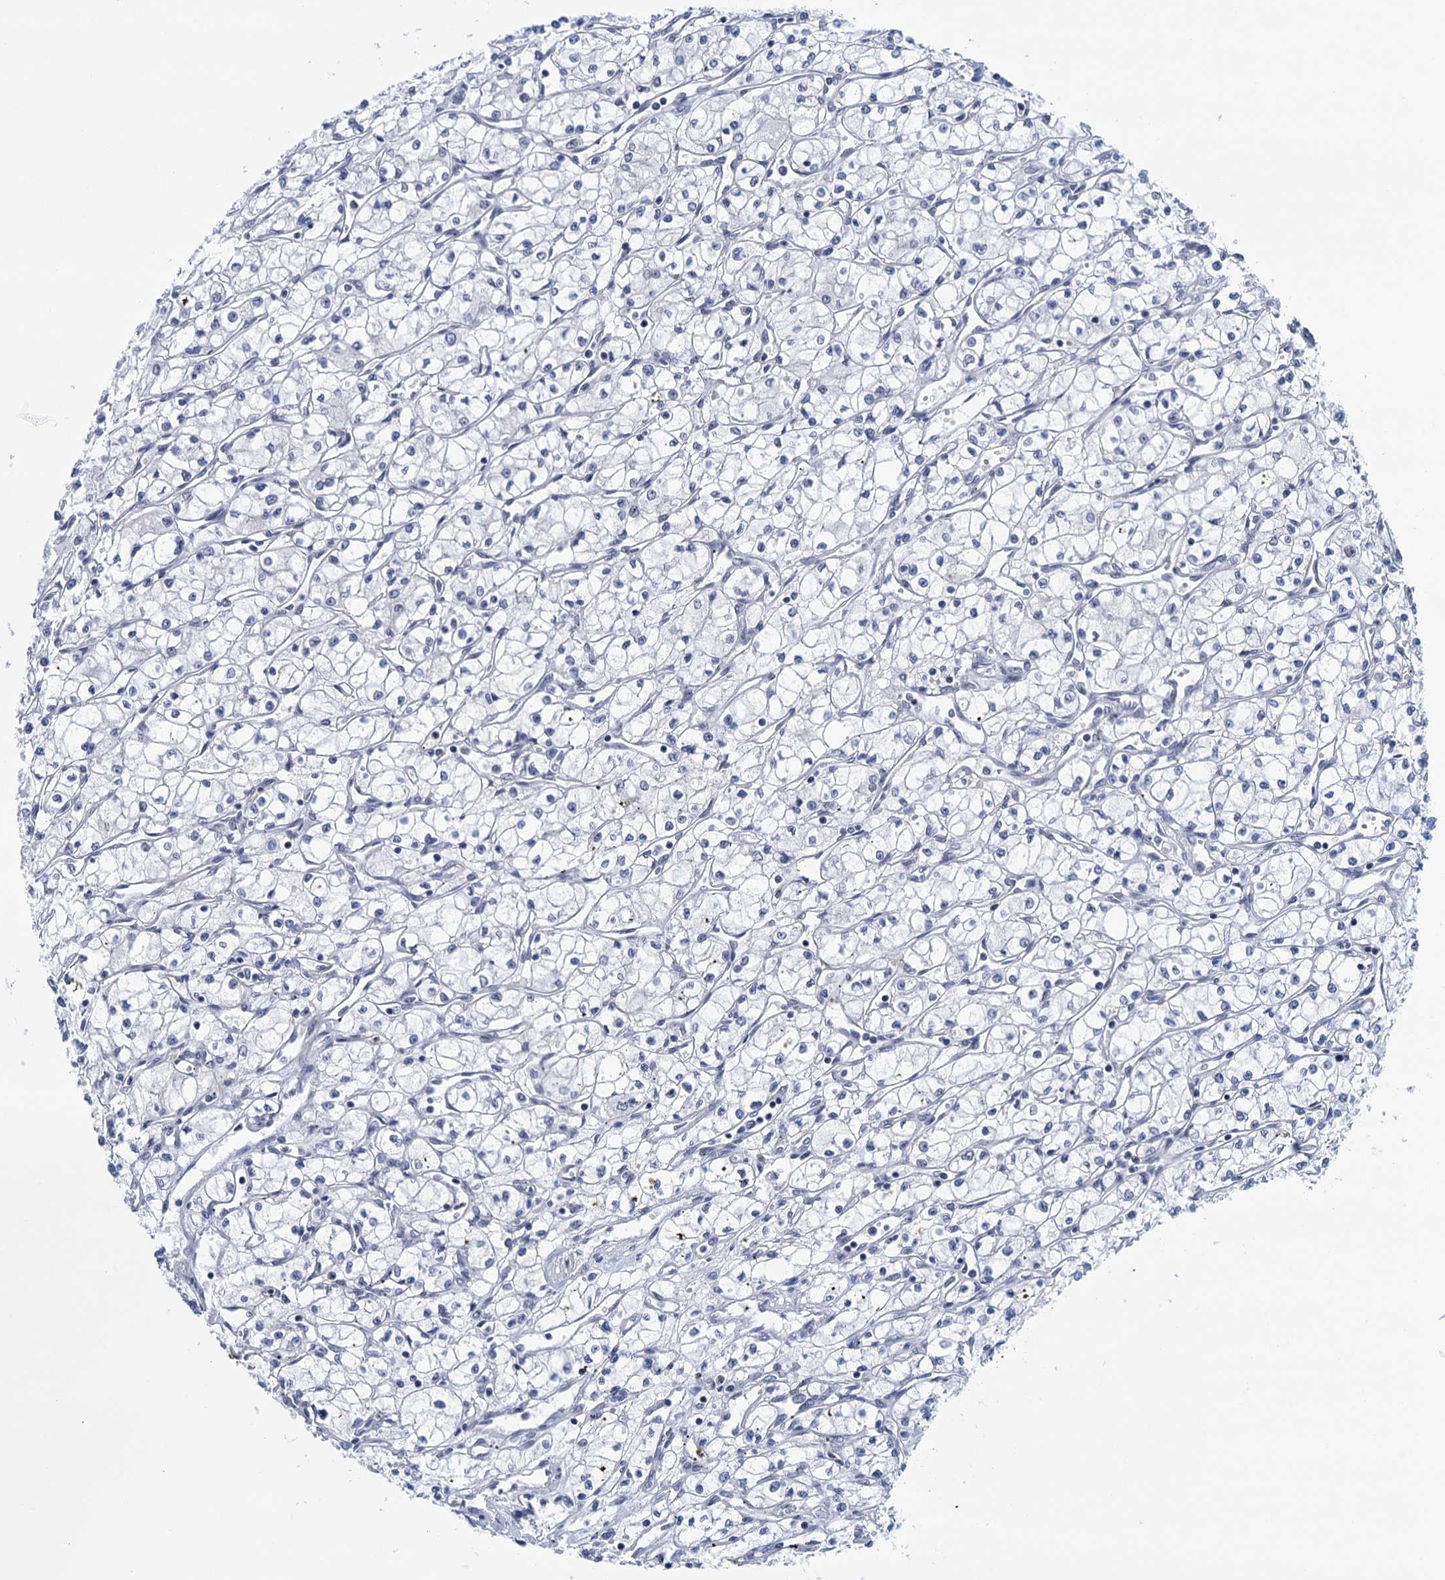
{"staining": {"intensity": "negative", "quantity": "none", "location": "none"}, "tissue": "renal cancer", "cell_type": "Tumor cells", "image_type": "cancer", "snomed": [{"axis": "morphology", "description": "Adenocarcinoma, NOS"}, {"axis": "topography", "description": "Kidney"}], "caption": "Immunohistochemical staining of human renal cancer displays no significant expression in tumor cells.", "gene": "EPS8L1", "patient": {"sex": "male", "age": 59}}